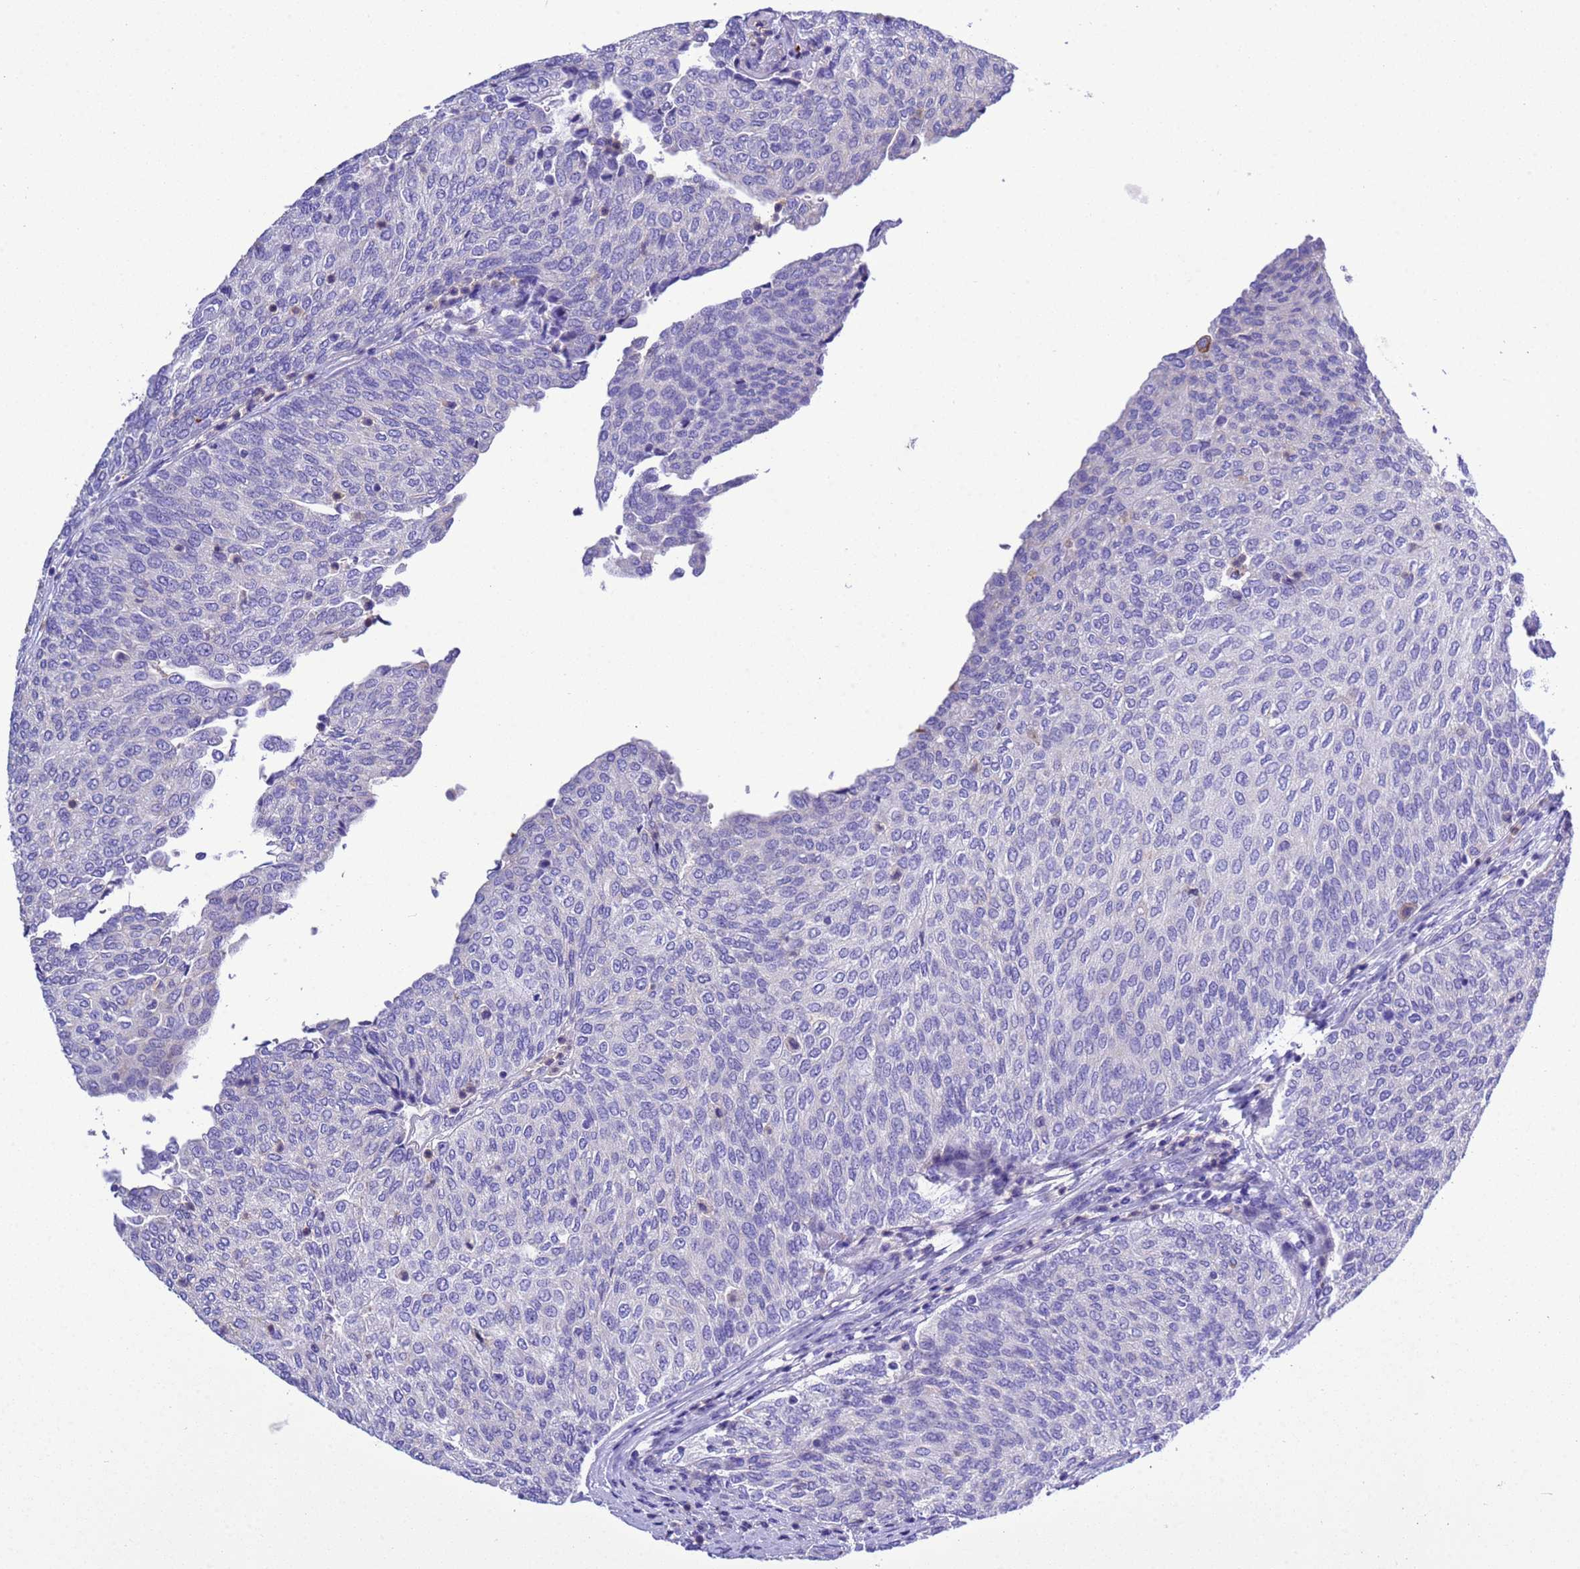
{"staining": {"intensity": "negative", "quantity": "none", "location": "none"}, "tissue": "urothelial cancer", "cell_type": "Tumor cells", "image_type": "cancer", "snomed": [{"axis": "morphology", "description": "Urothelial carcinoma, Low grade"}, {"axis": "topography", "description": "Urinary bladder"}], "caption": "Immunohistochemistry (IHC) of human urothelial cancer shows no expression in tumor cells.", "gene": "KICS2", "patient": {"sex": "female", "age": 79}}